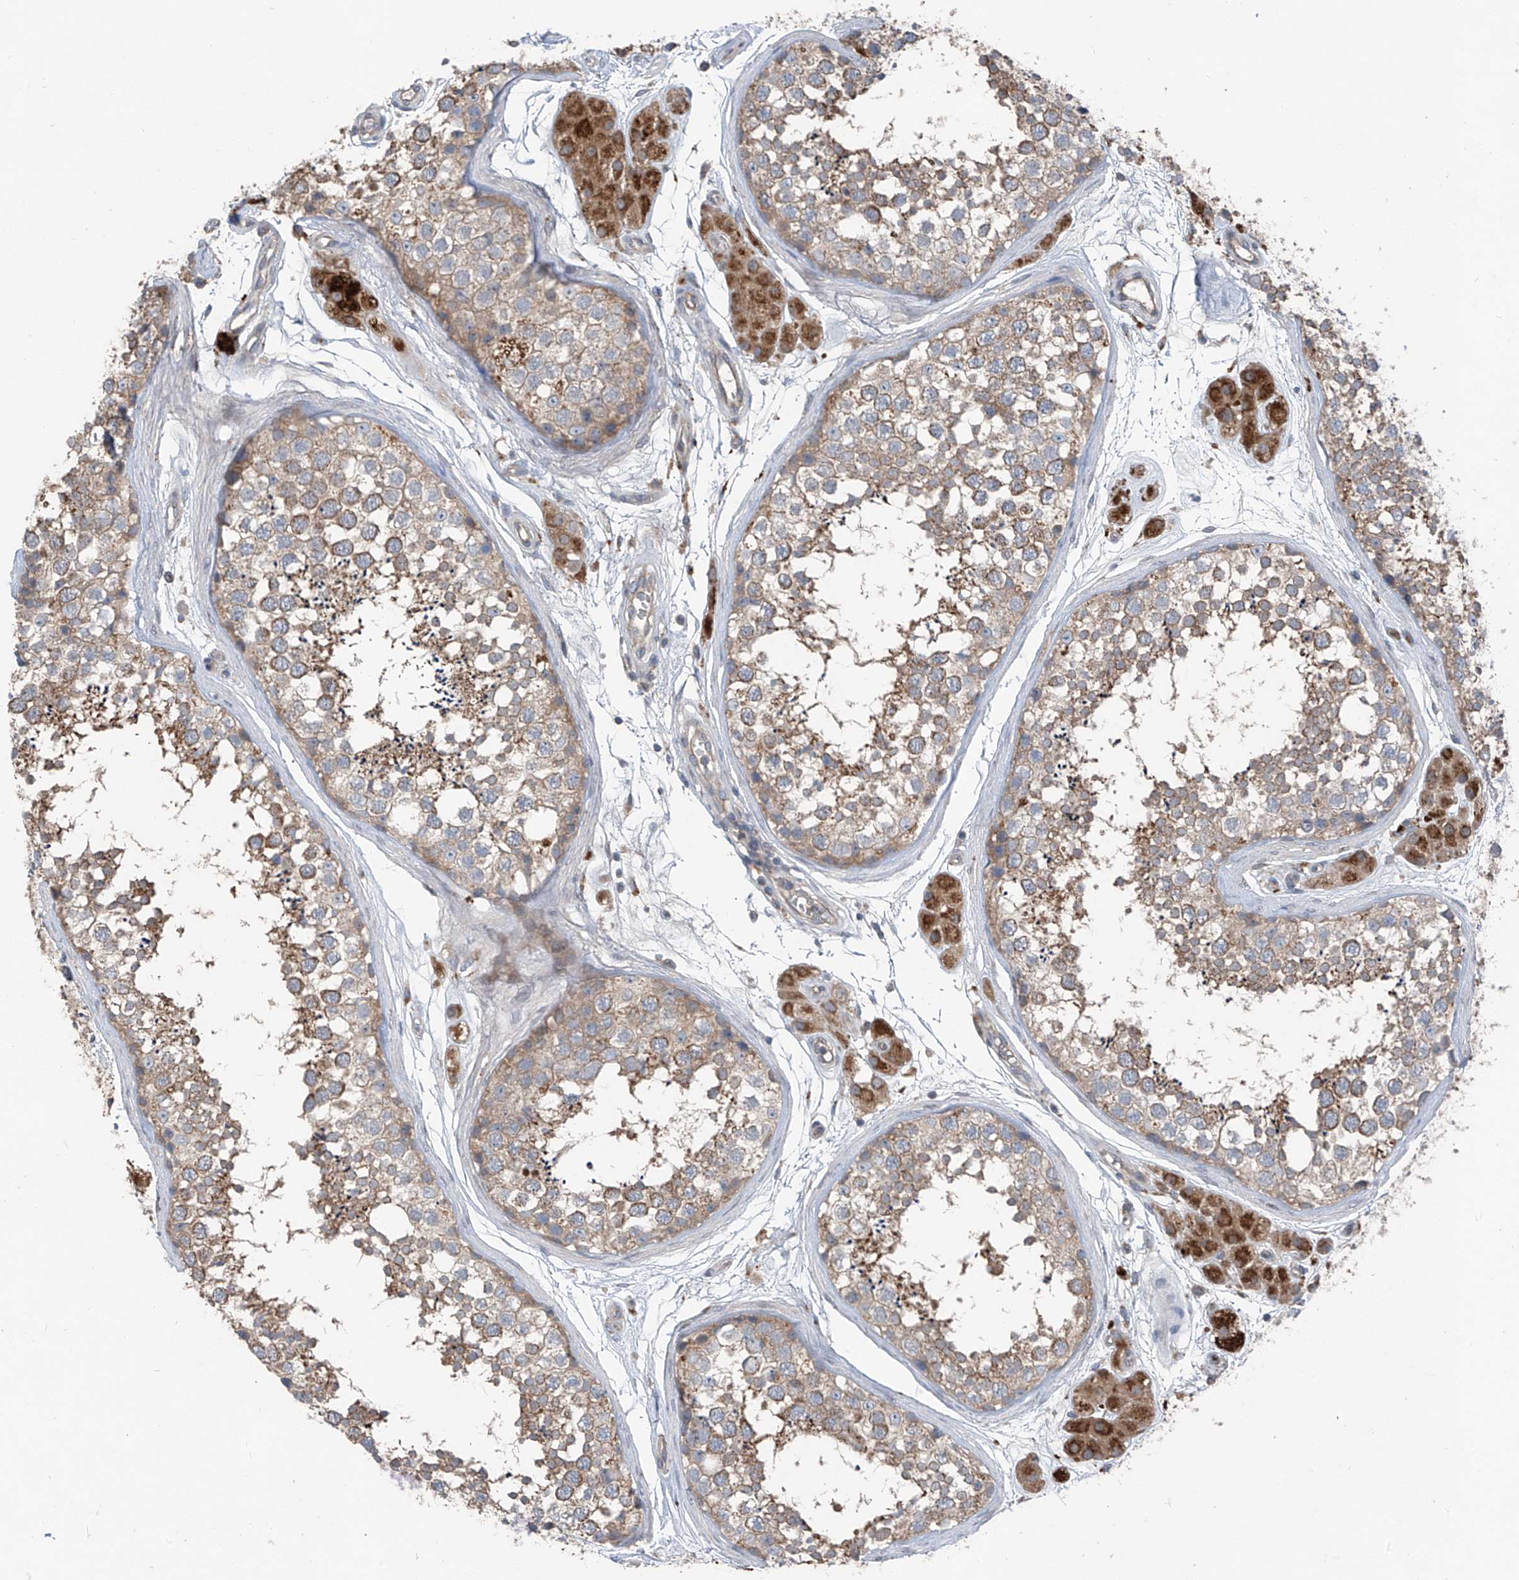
{"staining": {"intensity": "weak", "quantity": ">75%", "location": "cytoplasmic/membranous"}, "tissue": "testis", "cell_type": "Cells in seminiferous ducts", "image_type": "normal", "snomed": [{"axis": "morphology", "description": "Normal tissue, NOS"}, {"axis": "topography", "description": "Testis"}], "caption": "Immunohistochemistry (IHC) image of normal human testis stained for a protein (brown), which reveals low levels of weak cytoplasmic/membranous expression in about >75% of cells in seminiferous ducts.", "gene": "FOXRED2", "patient": {"sex": "male", "age": 56}}